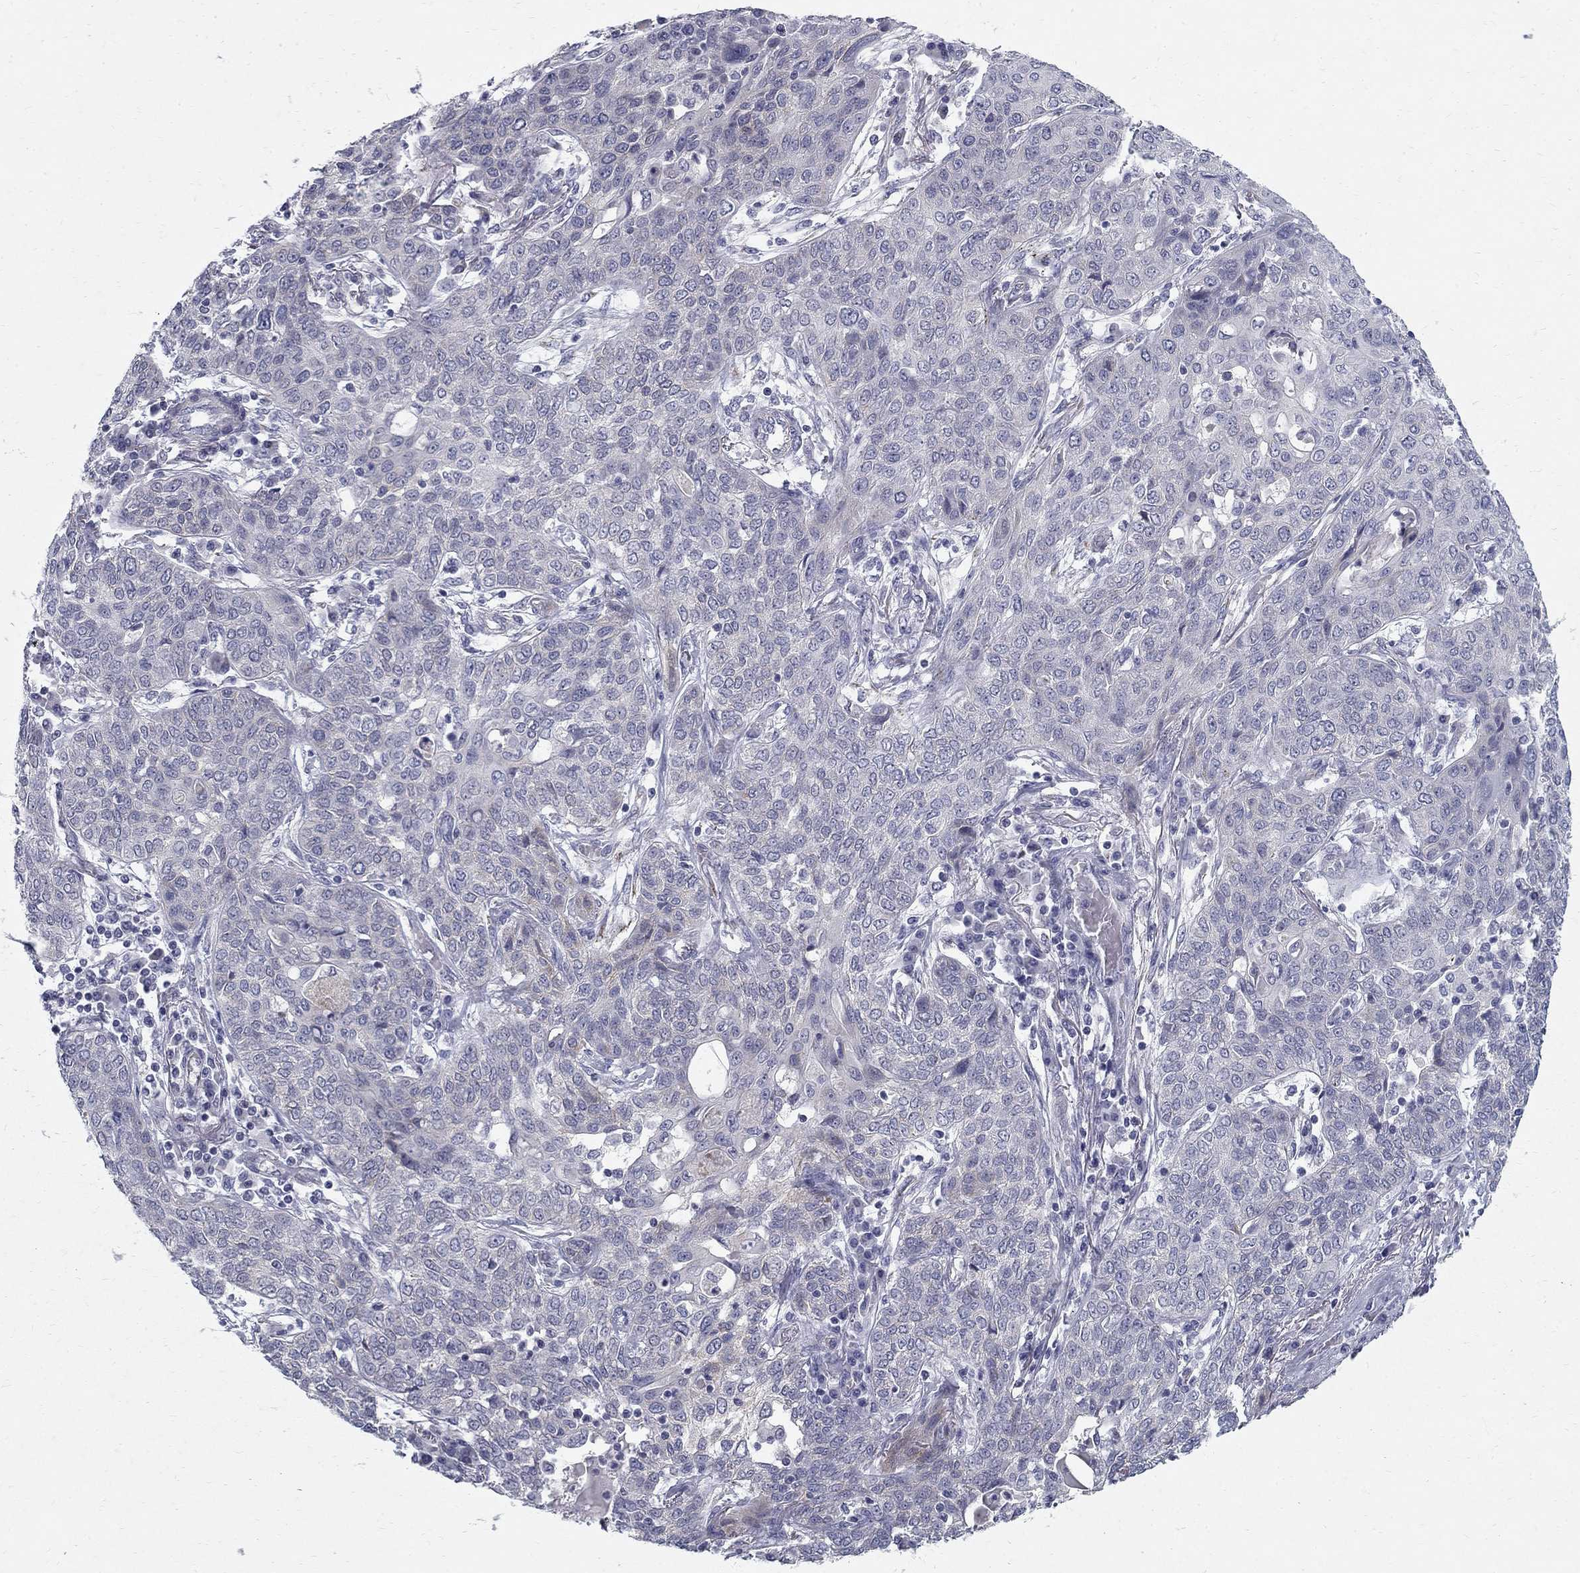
{"staining": {"intensity": "negative", "quantity": "none", "location": "none"}, "tissue": "lung cancer", "cell_type": "Tumor cells", "image_type": "cancer", "snomed": [{"axis": "morphology", "description": "Squamous cell carcinoma, NOS"}, {"axis": "topography", "description": "Lung"}], "caption": "There is no significant positivity in tumor cells of lung cancer (squamous cell carcinoma). Brightfield microscopy of IHC stained with DAB (3,3'-diaminobenzidine) (brown) and hematoxylin (blue), captured at high magnification.", "gene": "CLIC6", "patient": {"sex": "female", "age": 70}}